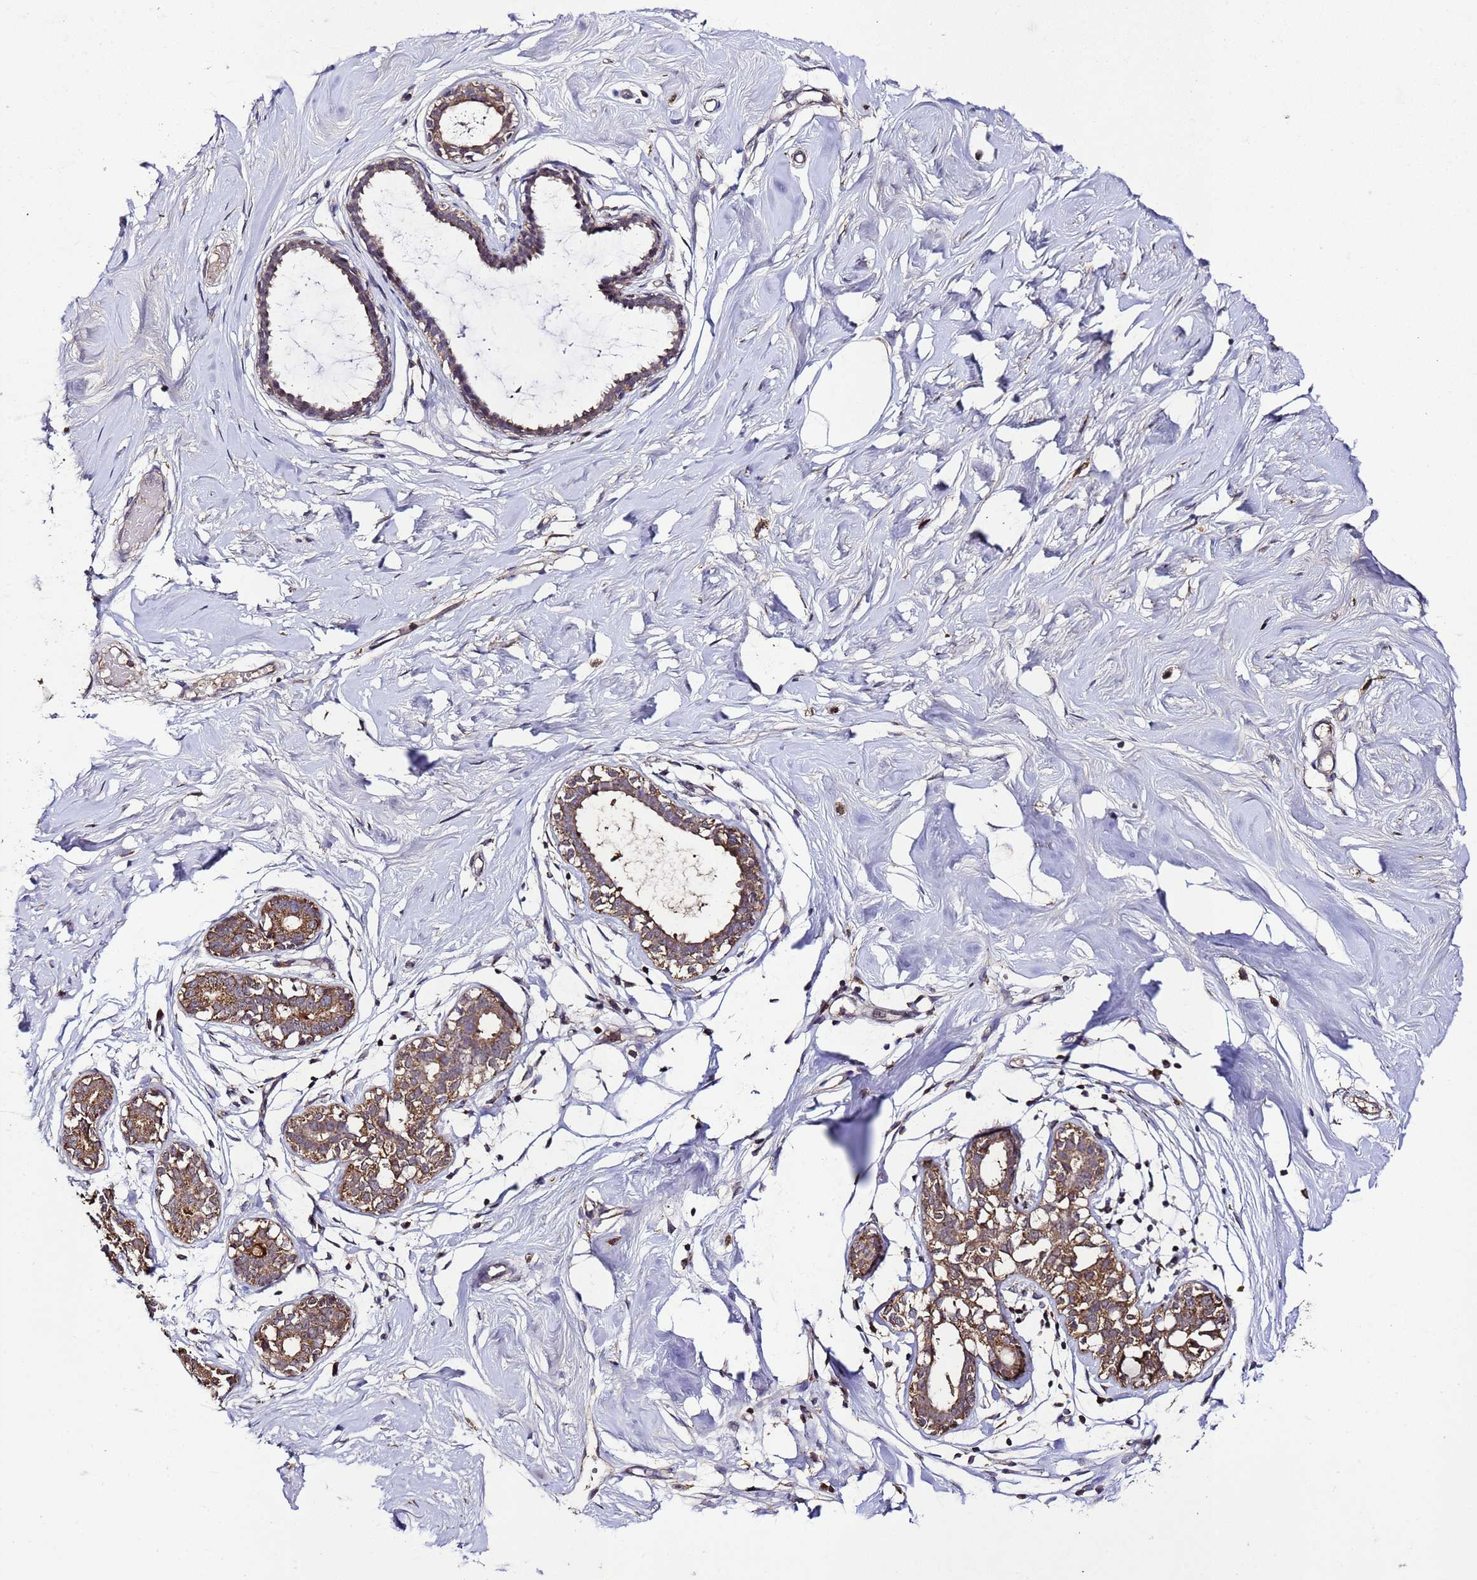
{"staining": {"intensity": "negative", "quantity": "none", "location": "none"}, "tissue": "breast", "cell_type": "Adipocytes", "image_type": "normal", "snomed": [{"axis": "morphology", "description": "Normal tissue, NOS"}, {"axis": "morphology", "description": "Adenoma, NOS"}, {"axis": "topography", "description": "Breast"}], "caption": "An immunohistochemistry (IHC) image of normal breast is shown. There is no staining in adipocytes of breast. (DAB immunohistochemistry (IHC) visualized using brightfield microscopy, high magnification).", "gene": "HSPBAP1", "patient": {"sex": "female", "age": 23}}